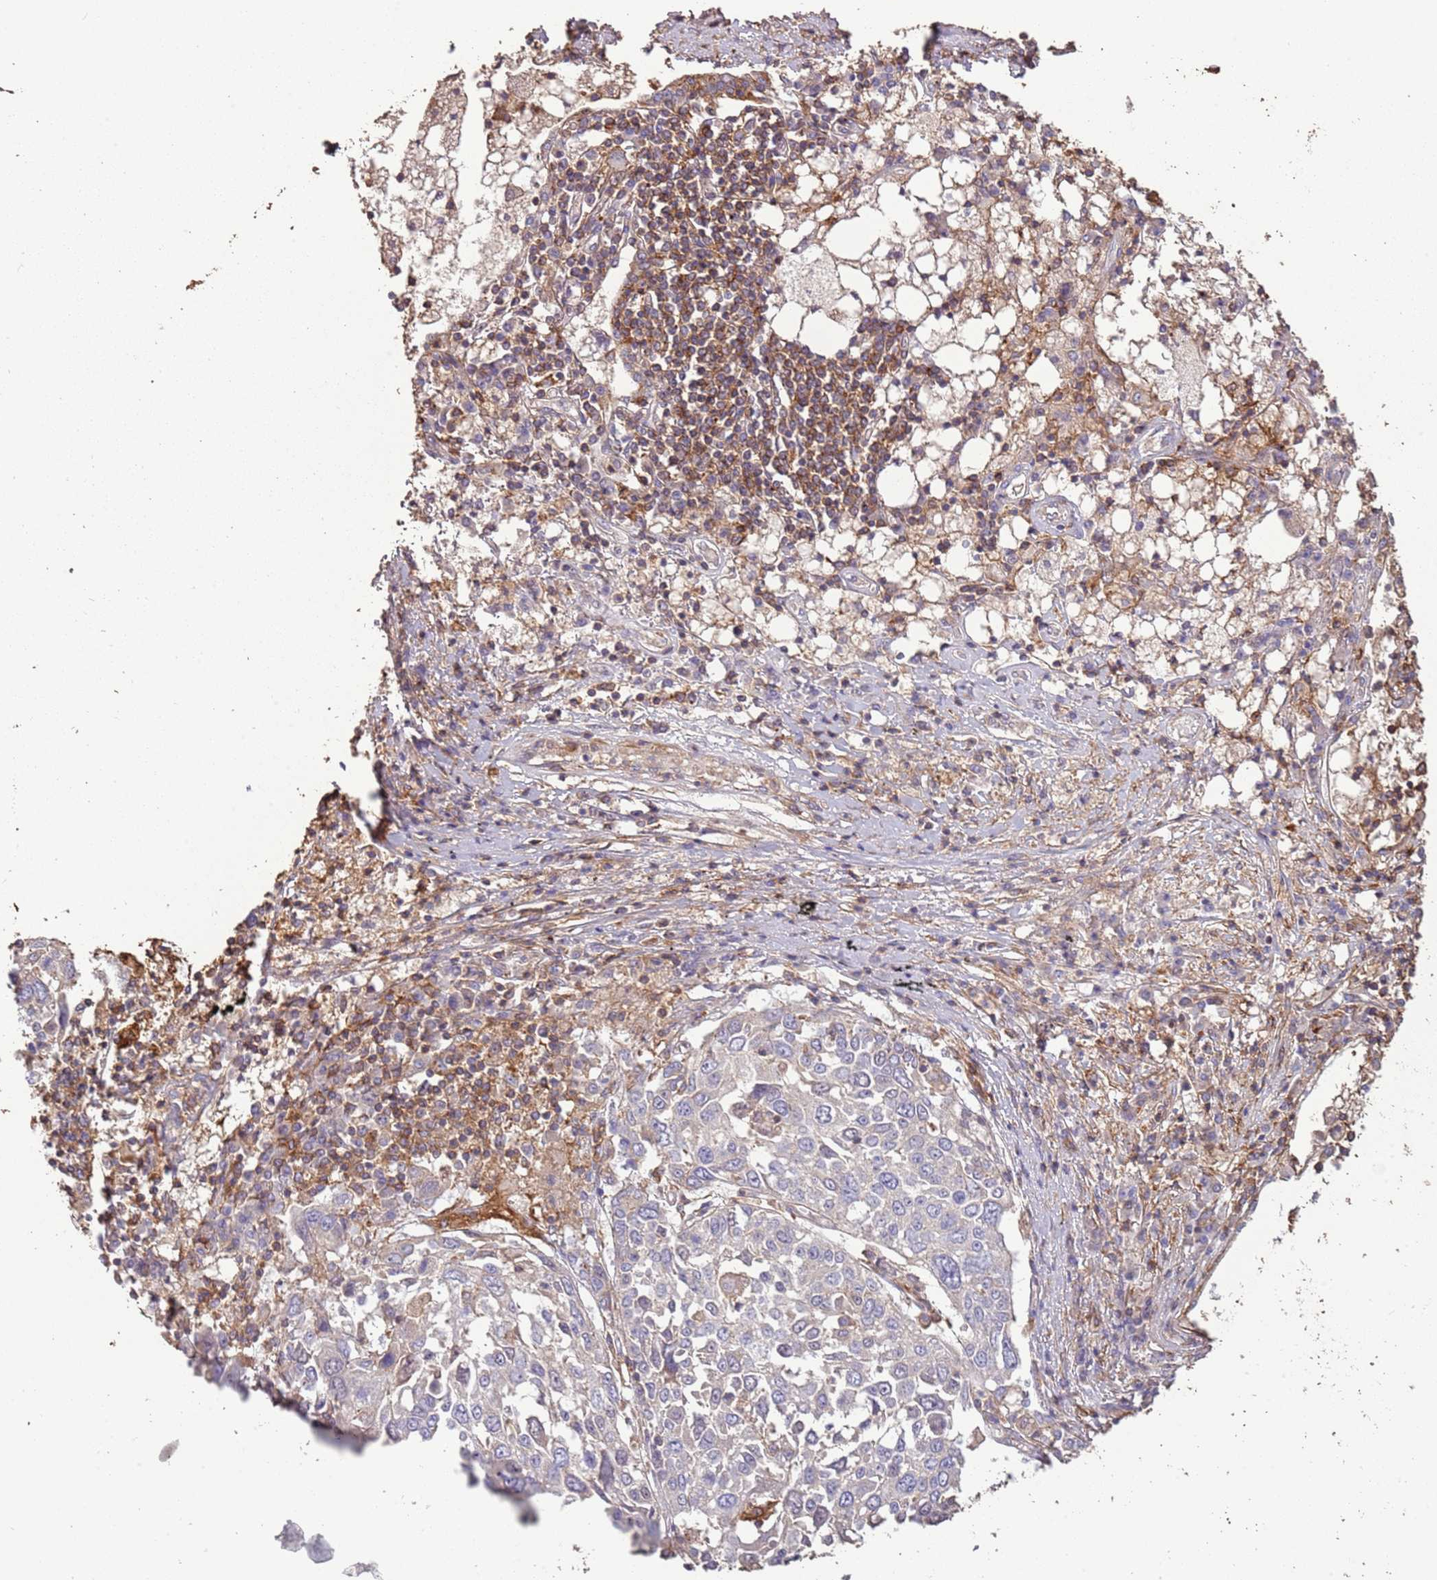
{"staining": {"intensity": "negative", "quantity": "none", "location": "none"}, "tissue": "lung cancer", "cell_type": "Tumor cells", "image_type": "cancer", "snomed": [{"axis": "morphology", "description": "Squamous cell carcinoma, NOS"}, {"axis": "topography", "description": "Lung"}], "caption": "Human lung cancer stained for a protein using immunohistochemistry exhibits no expression in tumor cells.", "gene": "FECH", "patient": {"sex": "male", "age": 65}}